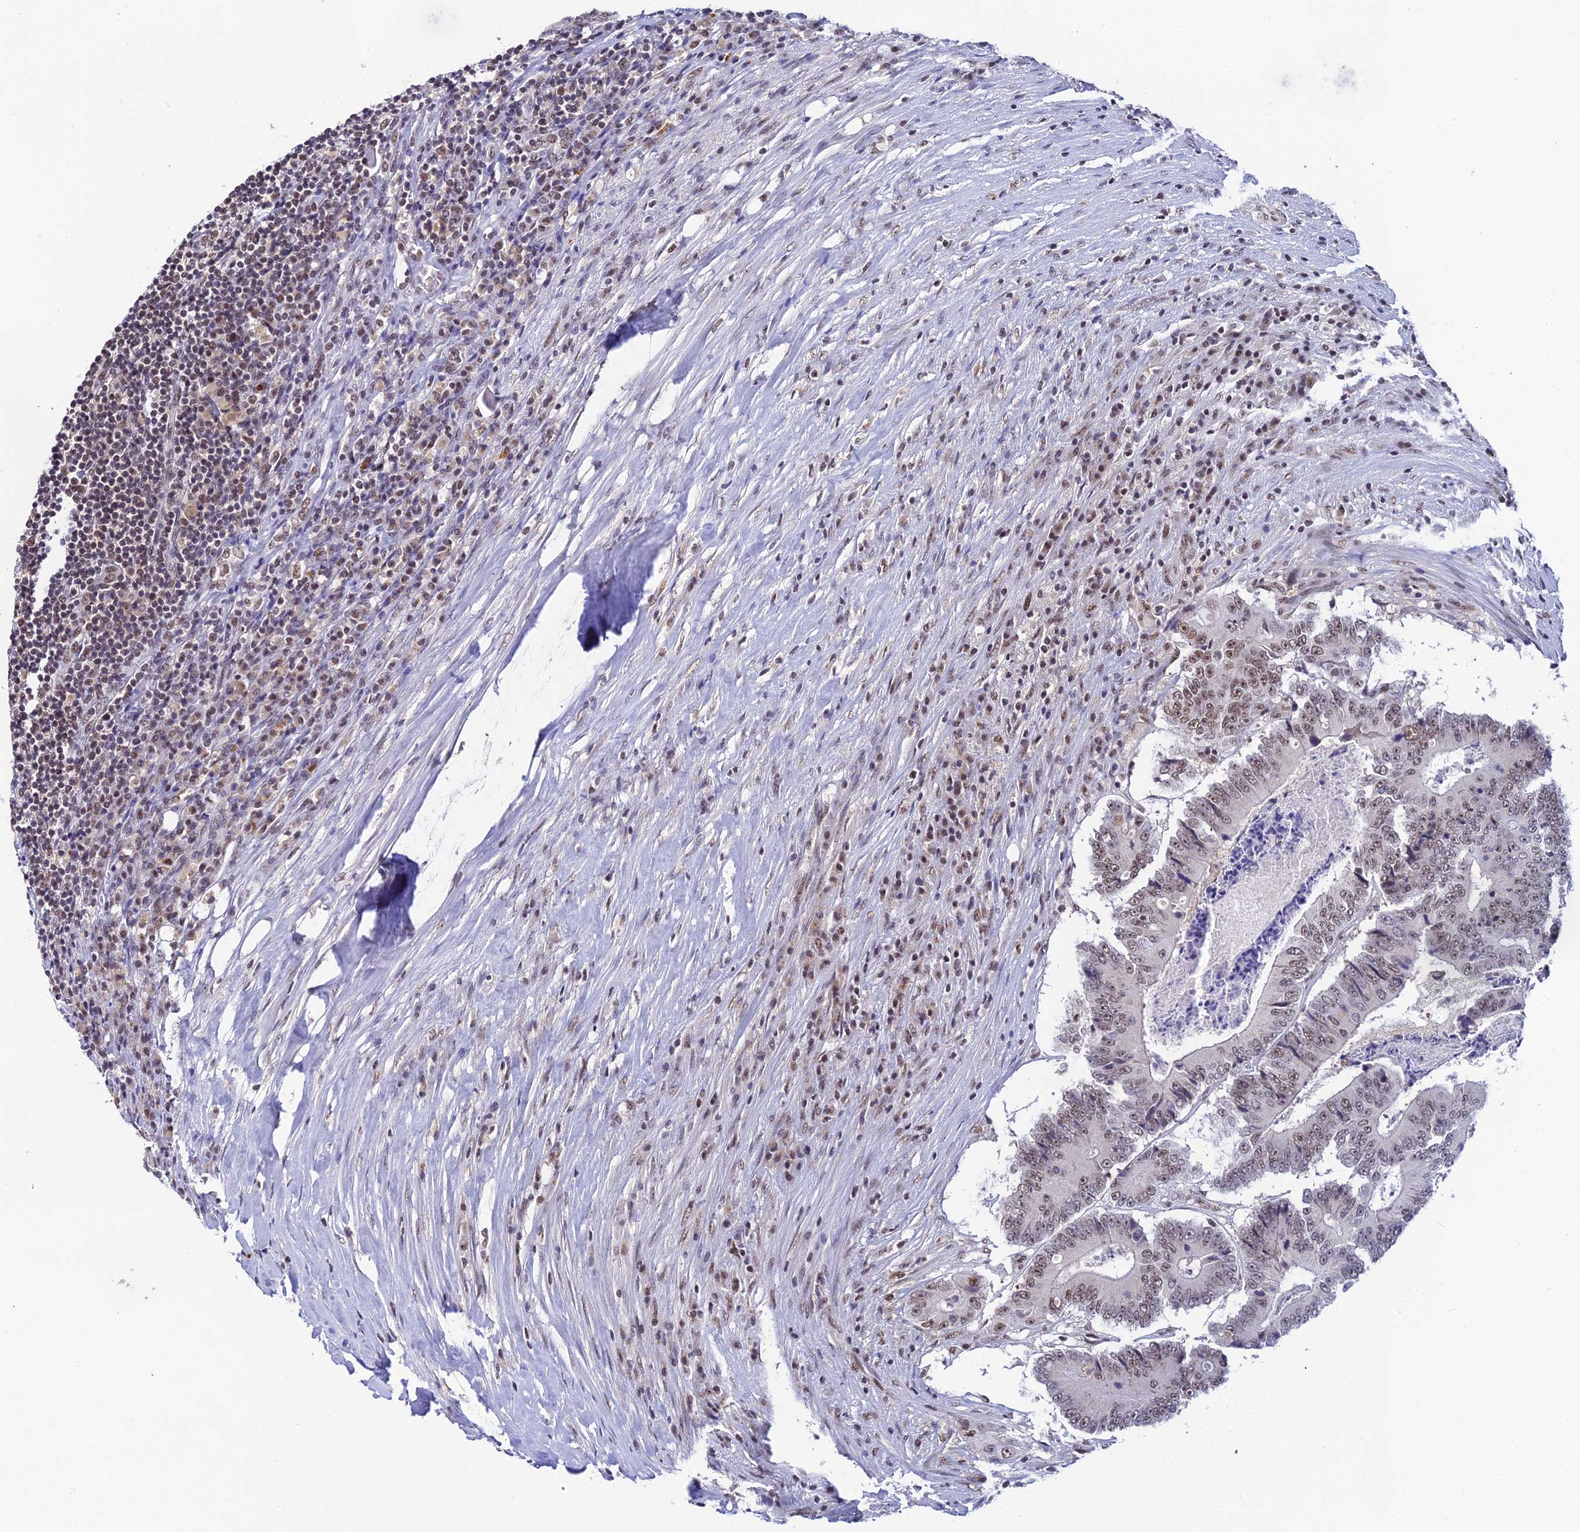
{"staining": {"intensity": "moderate", "quantity": ">75%", "location": "nuclear"}, "tissue": "colorectal cancer", "cell_type": "Tumor cells", "image_type": "cancer", "snomed": [{"axis": "morphology", "description": "Adenocarcinoma, NOS"}, {"axis": "topography", "description": "Colon"}], "caption": "Colorectal cancer tissue shows moderate nuclear positivity in about >75% of tumor cells, visualized by immunohistochemistry.", "gene": "EXOSC3", "patient": {"sex": "male", "age": 83}}